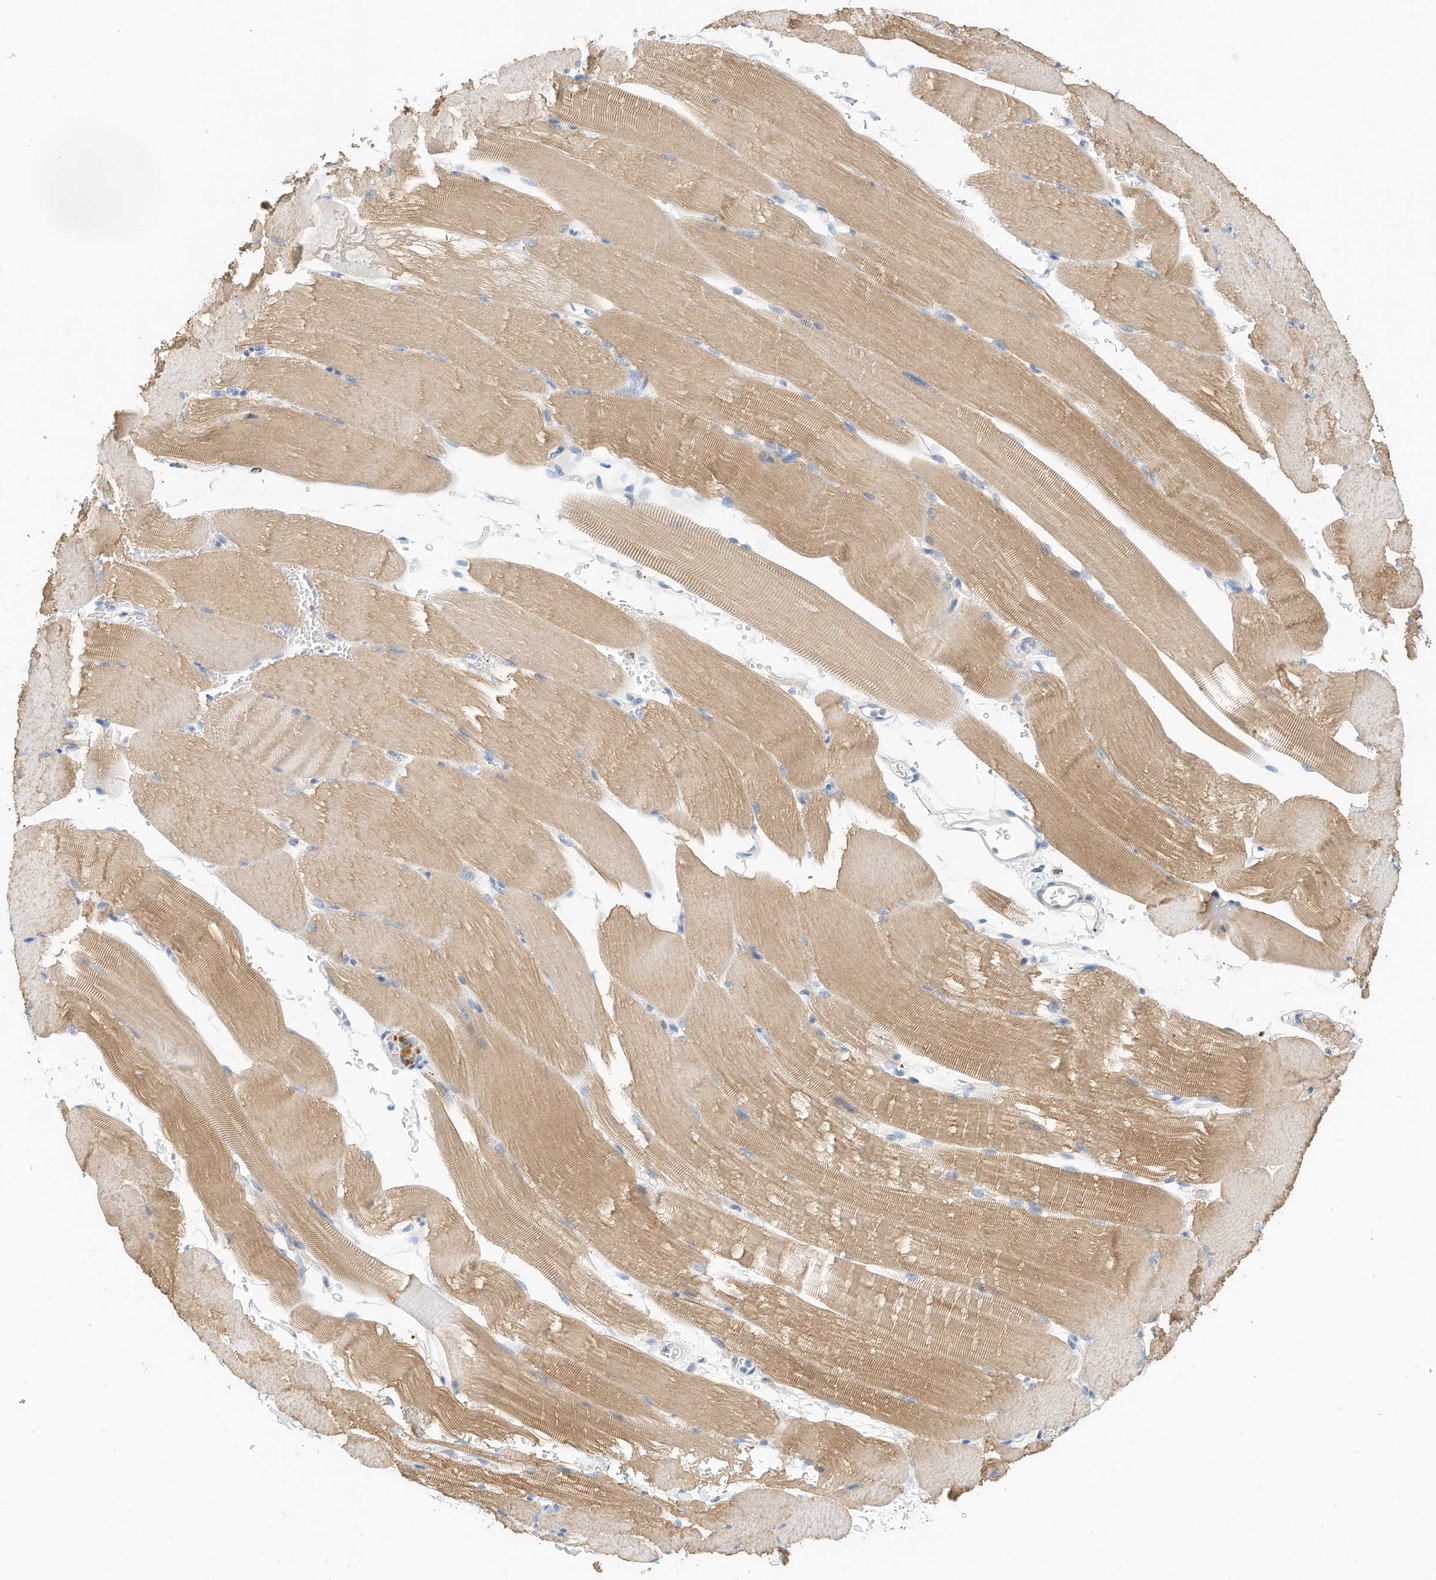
{"staining": {"intensity": "weak", "quantity": ">75%", "location": "cytoplasmic/membranous"}, "tissue": "skeletal muscle", "cell_type": "Myocytes", "image_type": "normal", "snomed": [{"axis": "morphology", "description": "Normal tissue, NOS"}, {"axis": "topography", "description": "Skeletal muscle"}, {"axis": "topography", "description": "Parathyroid gland"}], "caption": "Human skeletal muscle stained with a brown dye demonstrates weak cytoplasmic/membranous positive expression in about >75% of myocytes.", "gene": "ARHGAP28", "patient": {"sex": "female", "age": 37}}